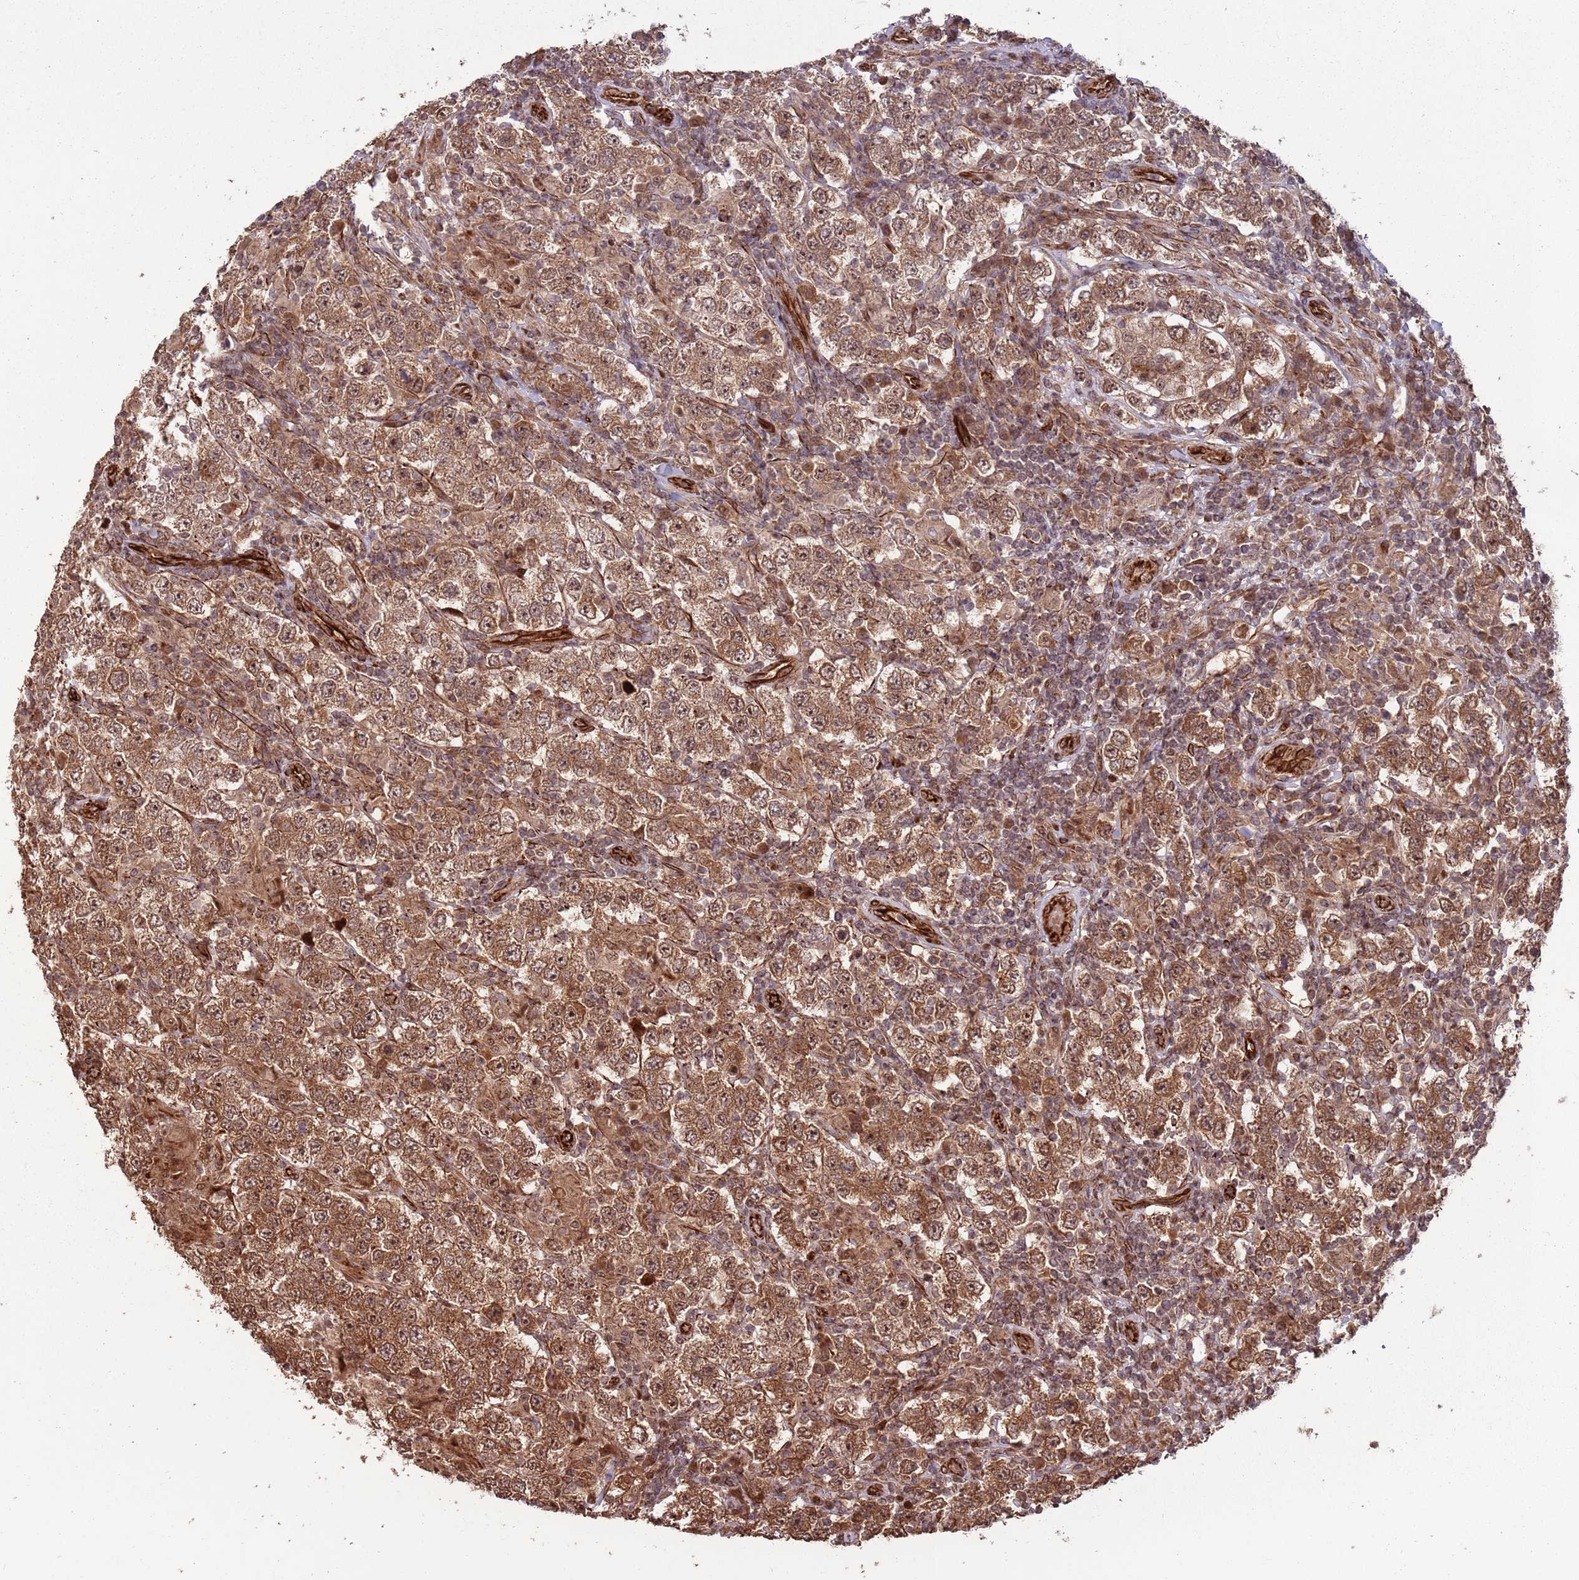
{"staining": {"intensity": "moderate", "quantity": ">75%", "location": "cytoplasmic/membranous,nuclear"}, "tissue": "testis cancer", "cell_type": "Tumor cells", "image_type": "cancer", "snomed": [{"axis": "morphology", "description": "Normal tissue, NOS"}, {"axis": "morphology", "description": "Urothelial carcinoma, High grade"}, {"axis": "morphology", "description": "Seminoma, NOS"}, {"axis": "morphology", "description": "Carcinoma, Embryonal, NOS"}, {"axis": "topography", "description": "Urinary bladder"}, {"axis": "topography", "description": "Testis"}], "caption": "This is a photomicrograph of IHC staining of testis seminoma, which shows moderate positivity in the cytoplasmic/membranous and nuclear of tumor cells.", "gene": "ADAMTS3", "patient": {"sex": "male", "age": 41}}